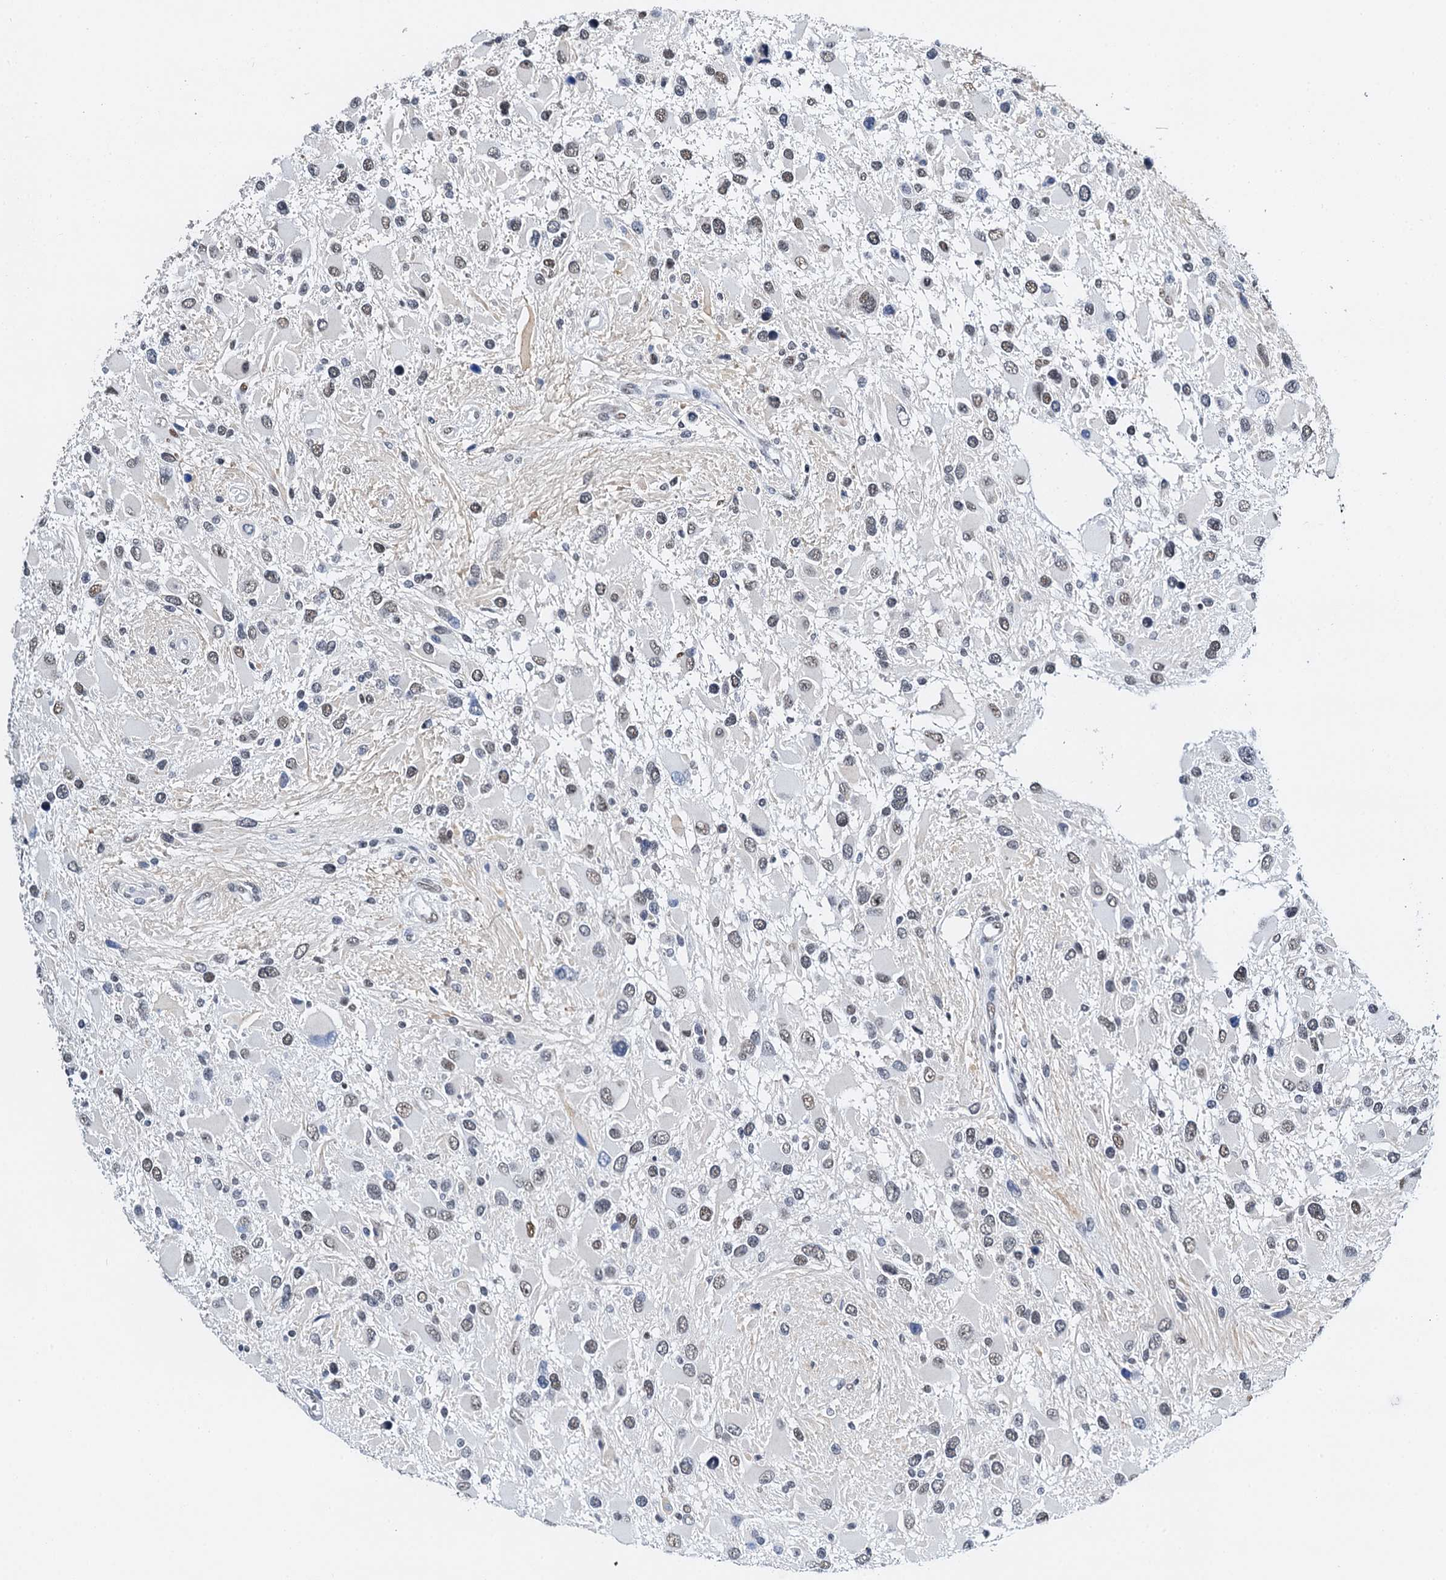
{"staining": {"intensity": "weak", "quantity": "25%-75%", "location": "nuclear"}, "tissue": "glioma", "cell_type": "Tumor cells", "image_type": "cancer", "snomed": [{"axis": "morphology", "description": "Glioma, malignant, High grade"}, {"axis": "topography", "description": "Brain"}], "caption": "Protein analysis of malignant glioma (high-grade) tissue exhibits weak nuclear positivity in about 25%-75% of tumor cells. (IHC, brightfield microscopy, high magnification).", "gene": "SLTM", "patient": {"sex": "male", "age": 53}}